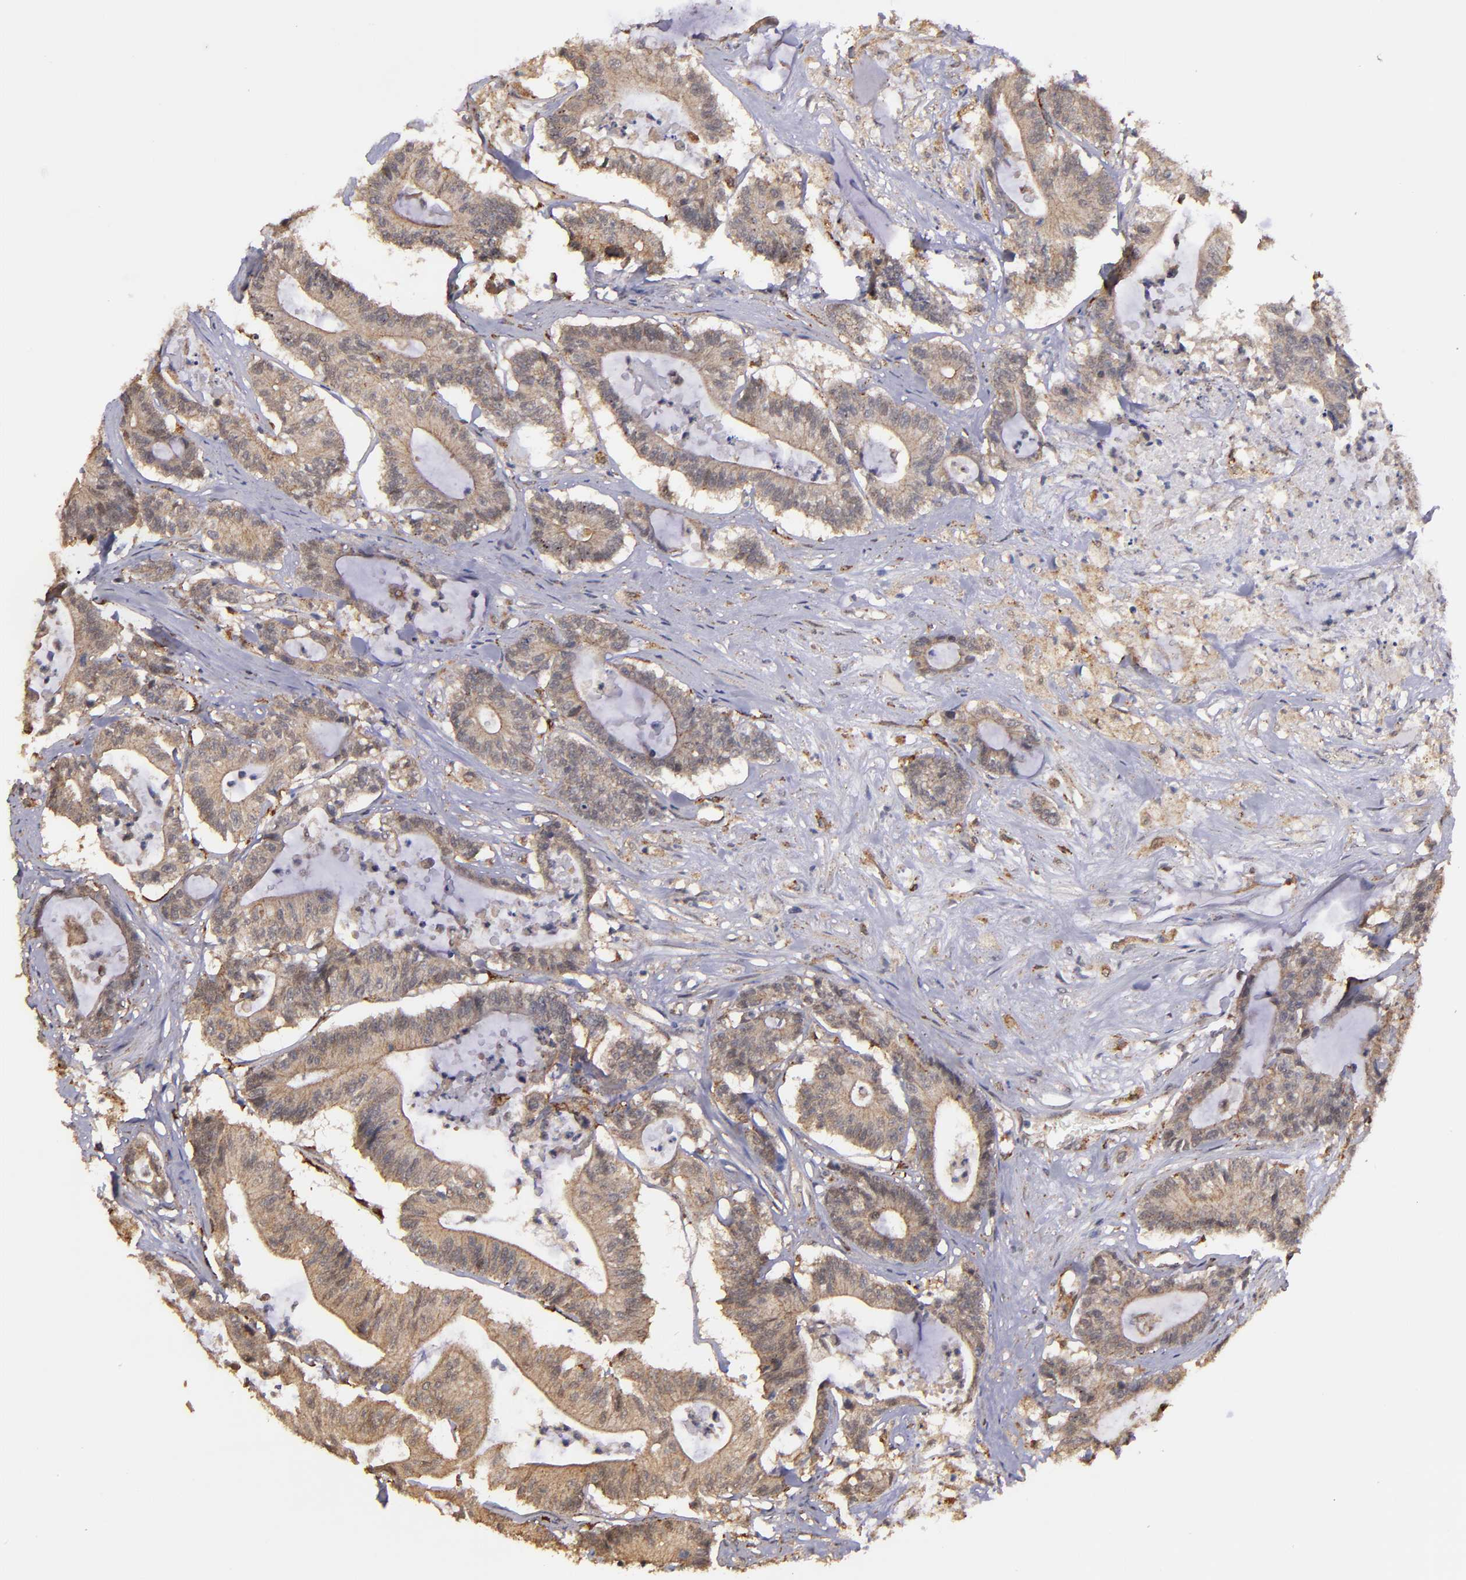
{"staining": {"intensity": "moderate", "quantity": ">75%", "location": "cytoplasmic/membranous"}, "tissue": "colorectal cancer", "cell_type": "Tumor cells", "image_type": "cancer", "snomed": [{"axis": "morphology", "description": "Adenocarcinoma, NOS"}, {"axis": "topography", "description": "Colon"}], "caption": "This is an image of IHC staining of colorectal cancer (adenocarcinoma), which shows moderate staining in the cytoplasmic/membranous of tumor cells.", "gene": "SIPA1L1", "patient": {"sex": "female", "age": 84}}